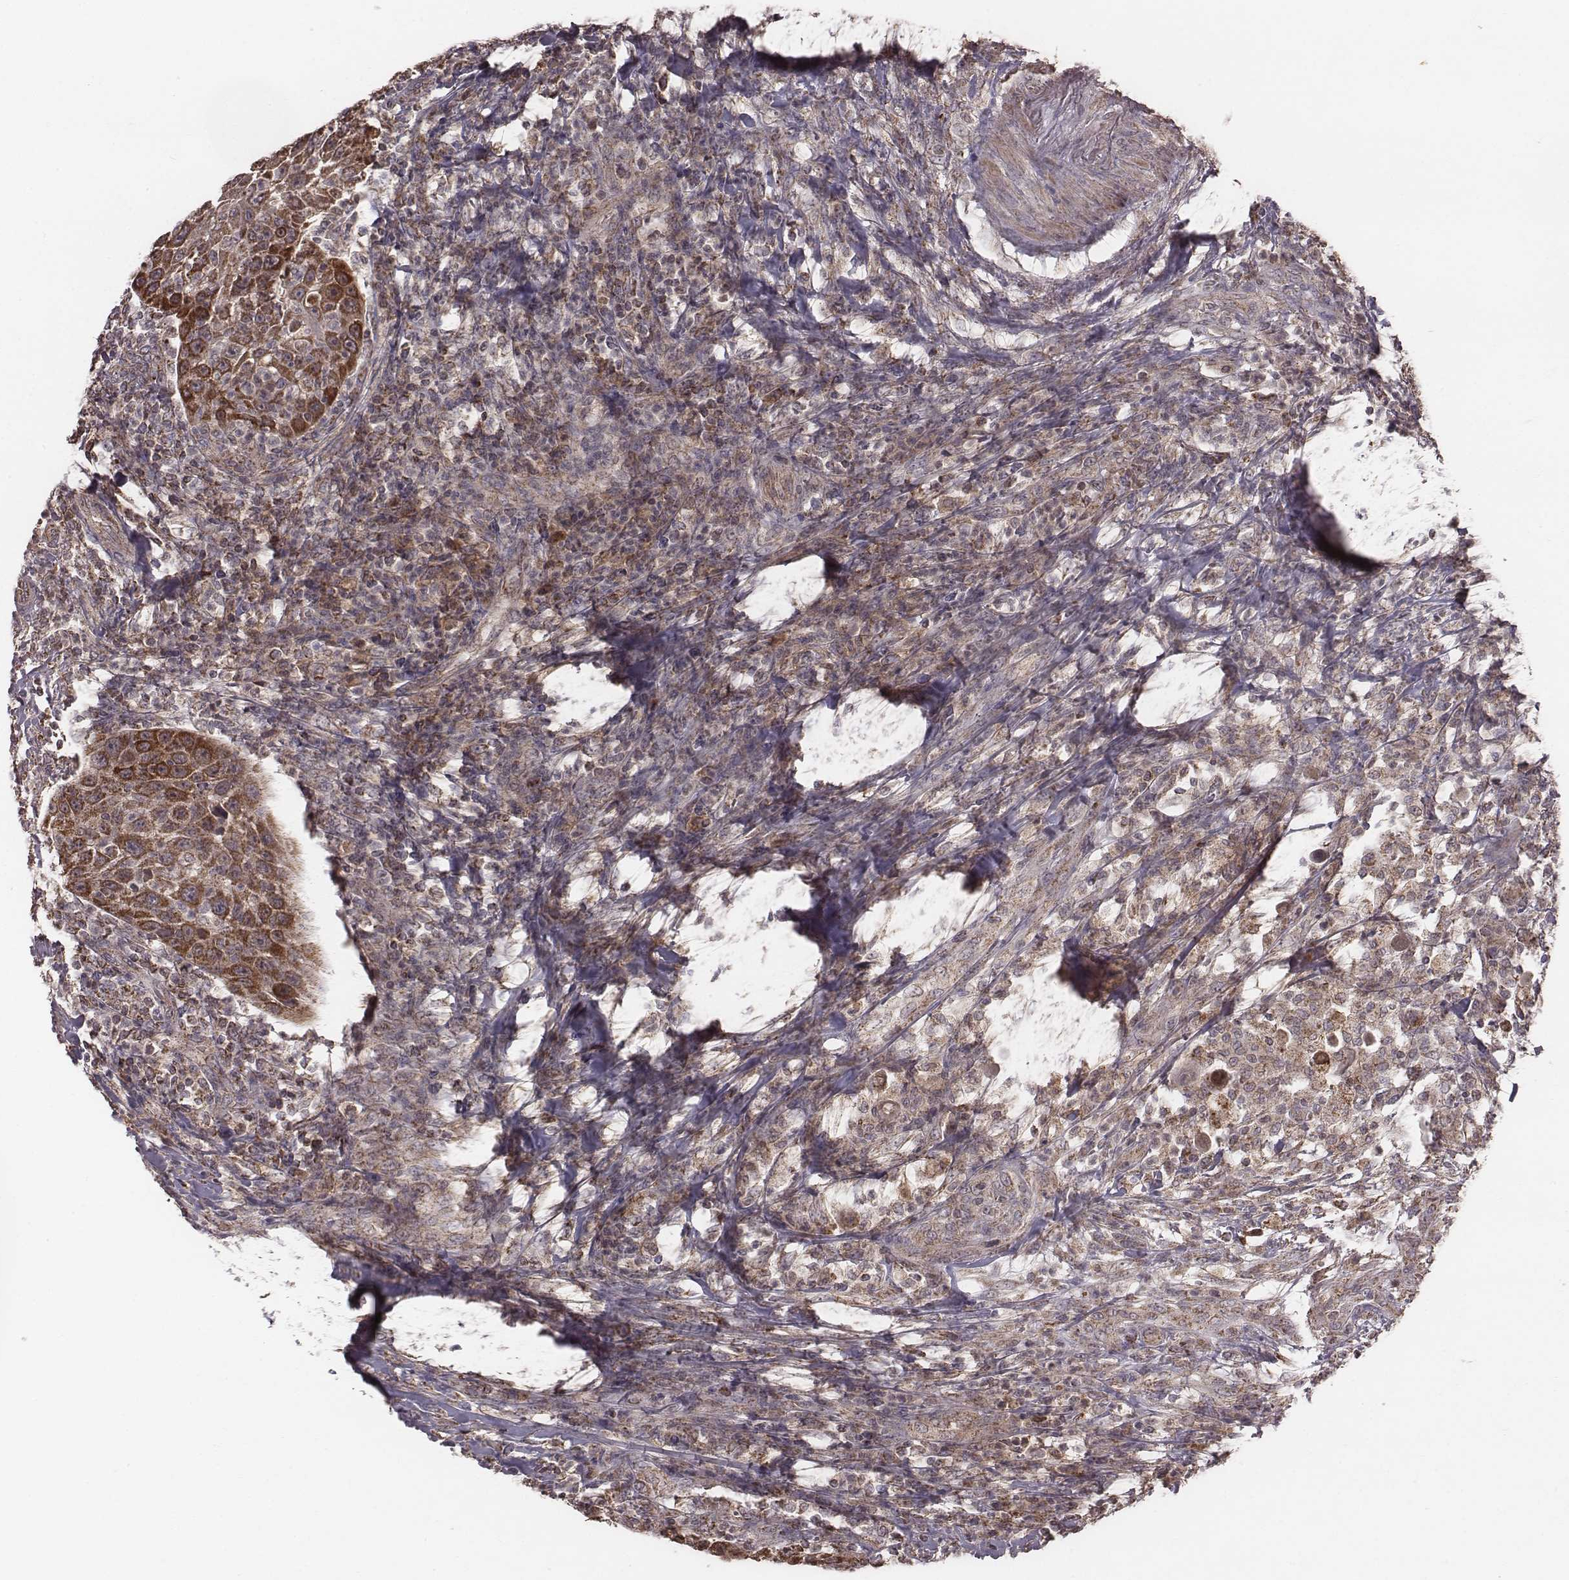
{"staining": {"intensity": "strong", "quantity": ">75%", "location": "cytoplasmic/membranous"}, "tissue": "head and neck cancer", "cell_type": "Tumor cells", "image_type": "cancer", "snomed": [{"axis": "morphology", "description": "Squamous cell carcinoma, NOS"}, {"axis": "topography", "description": "Head-Neck"}], "caption": "An IHC image of neoplastic tissue is shown. Protein staining in brown labels strong cytoplasmic/membranous positivity in head and neck cancer (squamous cell carcinoma) within tumor cells. Ihc stains the protein of interest in brown and the nuclei are stained blue.", "gene": "PDCD2L", "patient": {"sex": "male", "age": 69}}